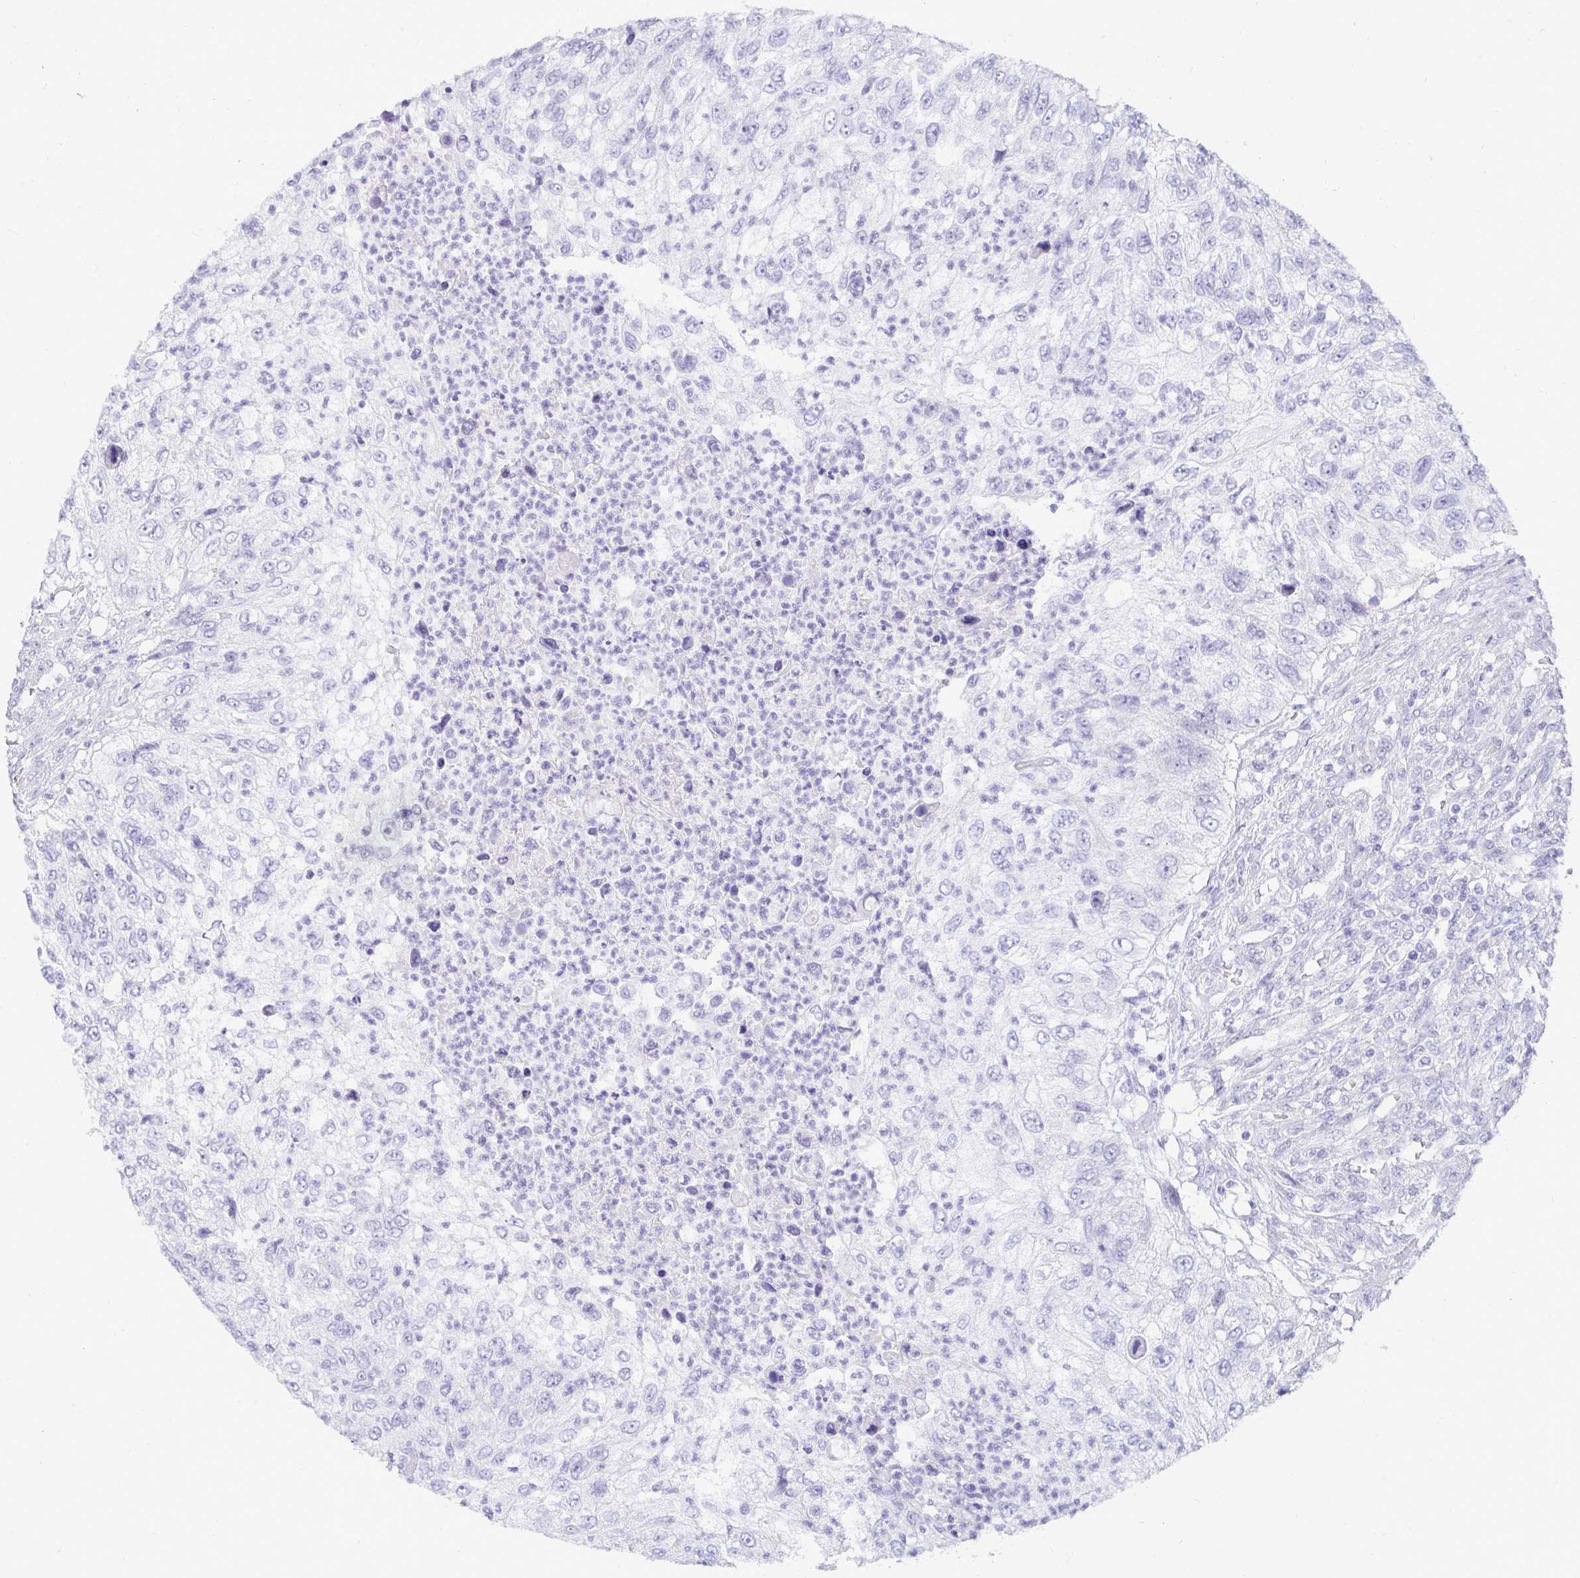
{"staining": {"intensity": "negative", "quantity": "none", "location": "none"}, "tissue": "urothelial cancer", "cell_type": "Tumor cells", "image_type": "cancer", "snomed": [{"axis": "morphology", "description": "Urothelial carcinoma, High grade"}, {"axis": "topography", "description": "Urinary bladder"}], "caption": "High power microscopy micrograph of an immunohistochemistry (IHC) histopathology image of high-grade urothelial carcinoma, revealing no significant positivity in tumor cells.", "gene": "HSPB6", "patient": {"sex": "female", "age": 60}}